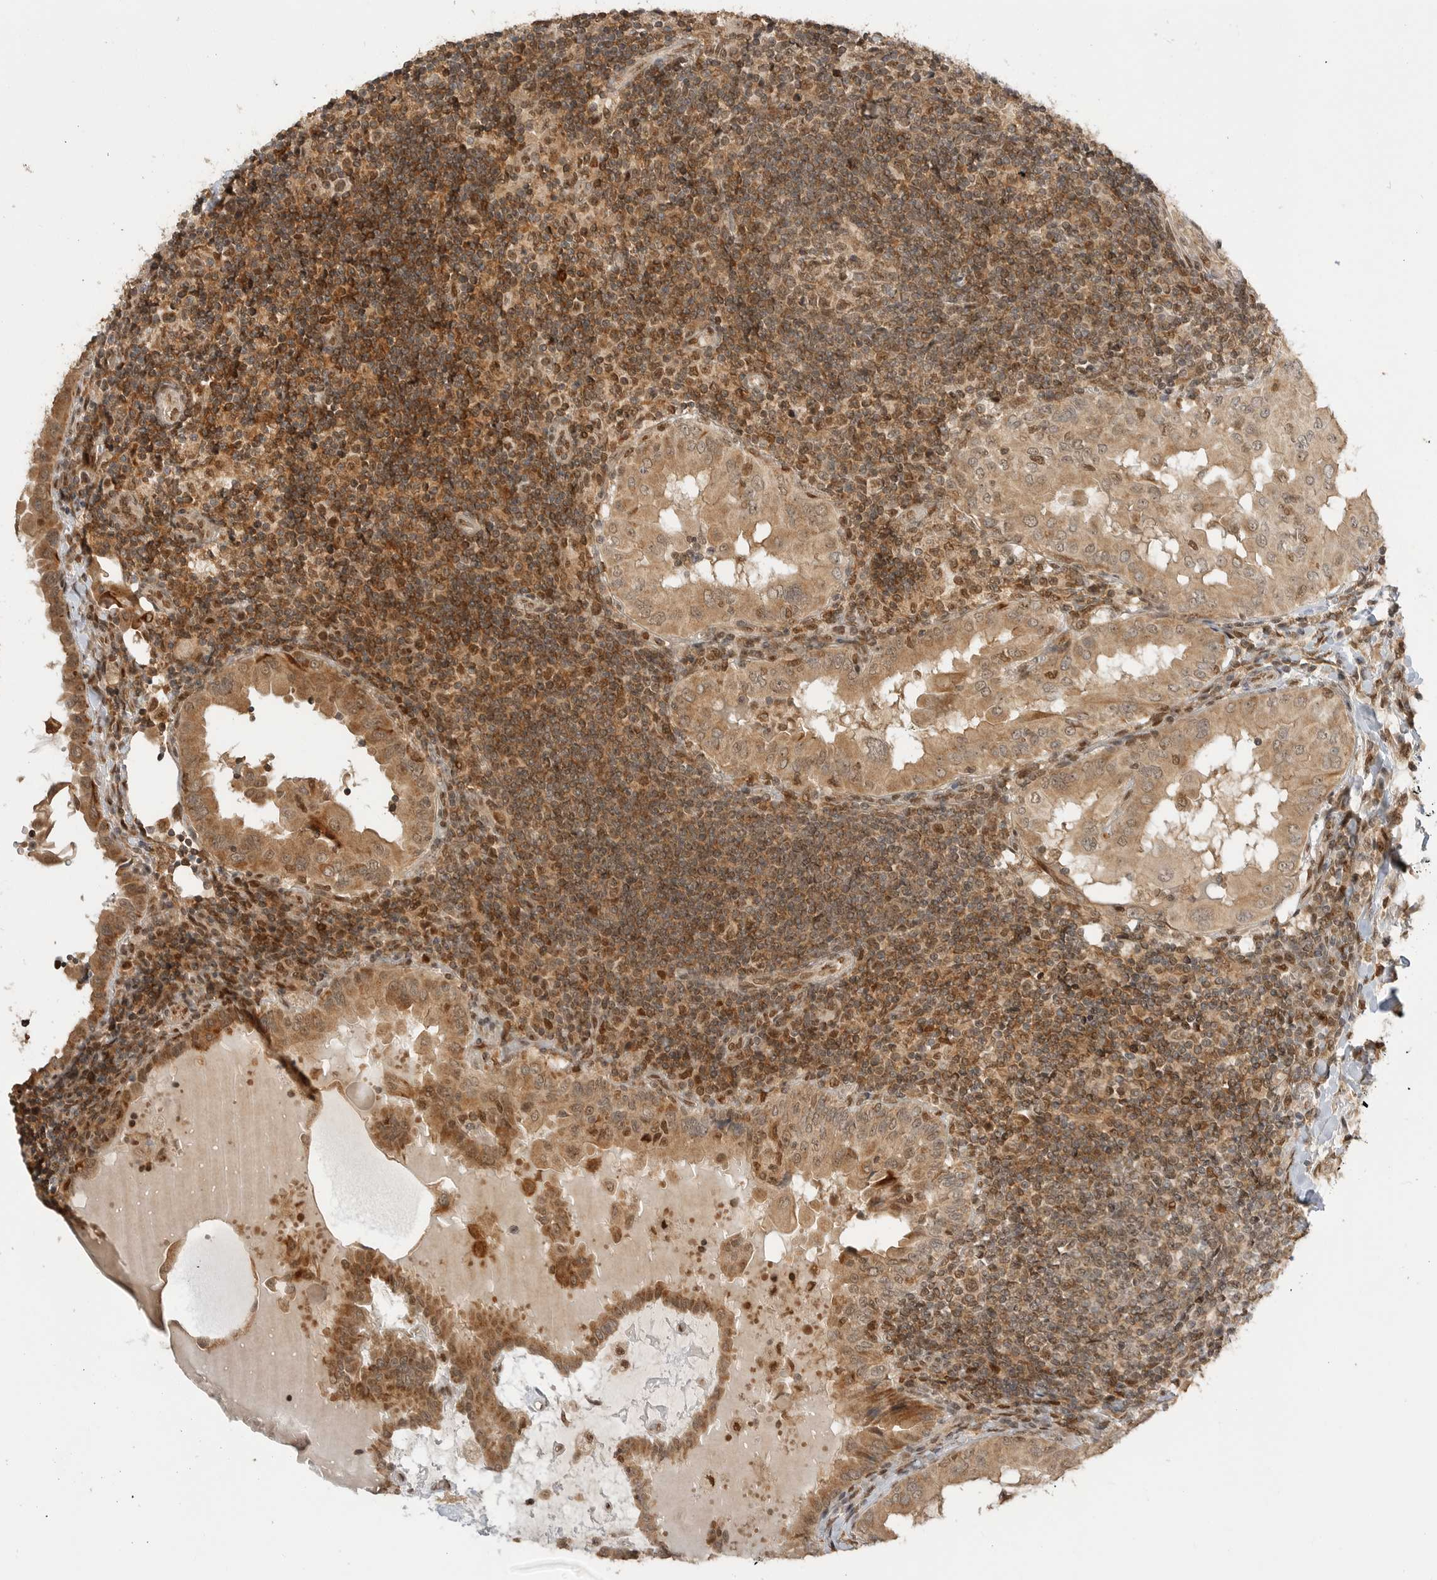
{"staining": {"intensity": "moderate", "quantity": ">75%", "location": "cytoplasmic/membranous"}, "tissue": "thyroid cancer", "cell_type": "Tumor cells", "image_type": "cancer", "snomed": [{"axis": "morphology", "description": "Papillary adenocarcinoma, NOS"}, {"axis": "topography", "description": "Thyroid gland"}], "caption": "This histopathology image displays IHC staining of papillary adenocarcinoma (thyroid), with medium moderate cytoplasmic/membranous expression in approximately >75% of tumor cells.", "gene": "ALKAL1", "patient": {"sex": "male", "age": 33}}